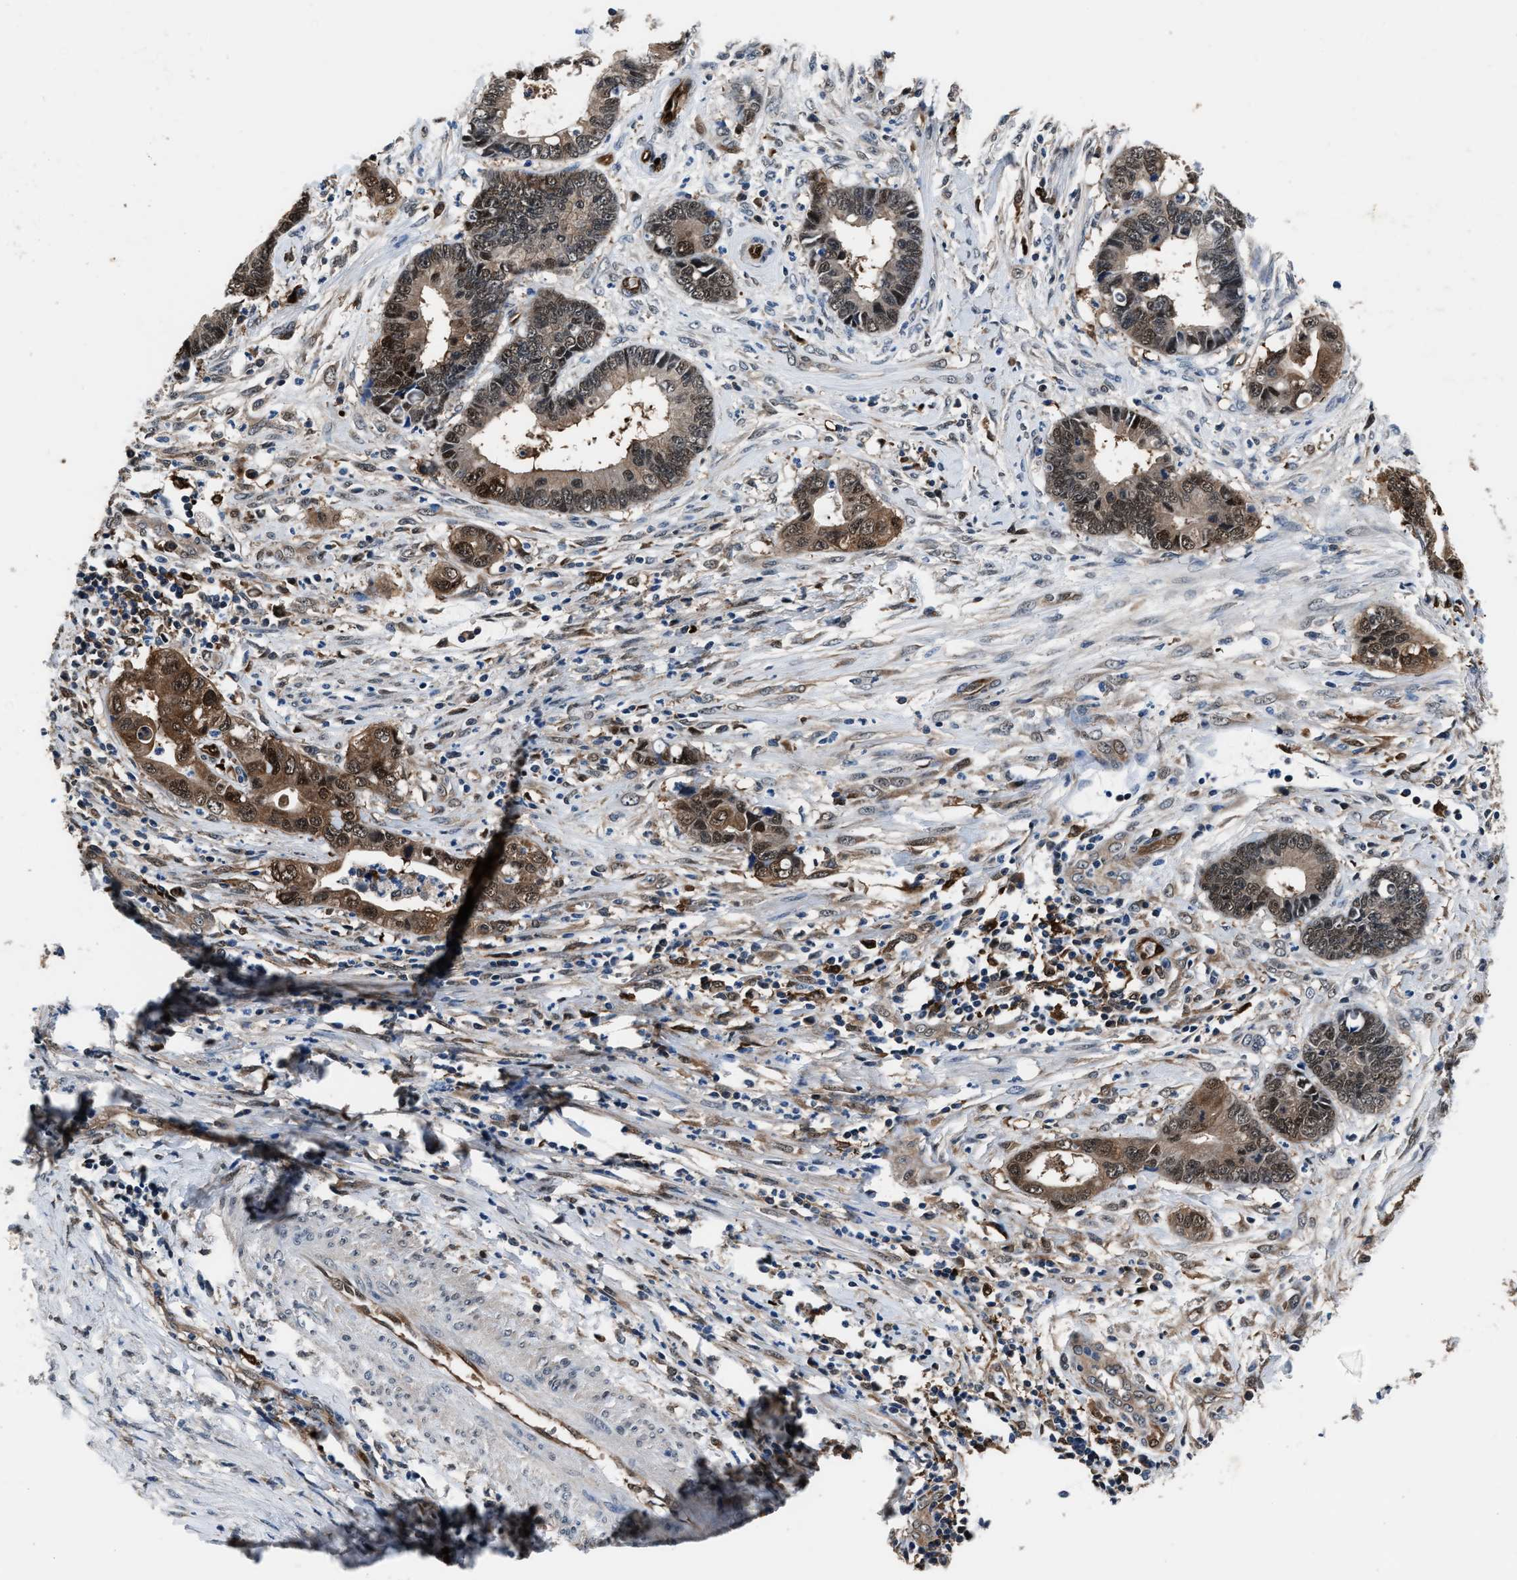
{"staining": {"intensity": "moderate", "quantity": "25%-75%", "location": "cytoplasmic/membranous,nuclear"}, "tissue": "cervical cancer", "cell_type": "Tumor cells", "image_type": "cancer", "snomed": [{"axis": "morphology", "description": "Adenocarcinoma, NOS"}, {"axis": "topography", "description": "Cervix"}], "caption": "DAB (3,3'-diaminobenzidine) immunohistochemical staining of human adenocarcinoma (cervical) shows moderate cytoplasmic/membranous and nuclear protein staining in about 25%-75% of tumor cells. The staining is performed using DAB (3,3'-diaminobenzidine) brown chromogen to label protein expression. The nuclei are counter-stained blue using hematoxylin.", "gene": "PPA1", "patient": {"sex": "female", "age": 44}}